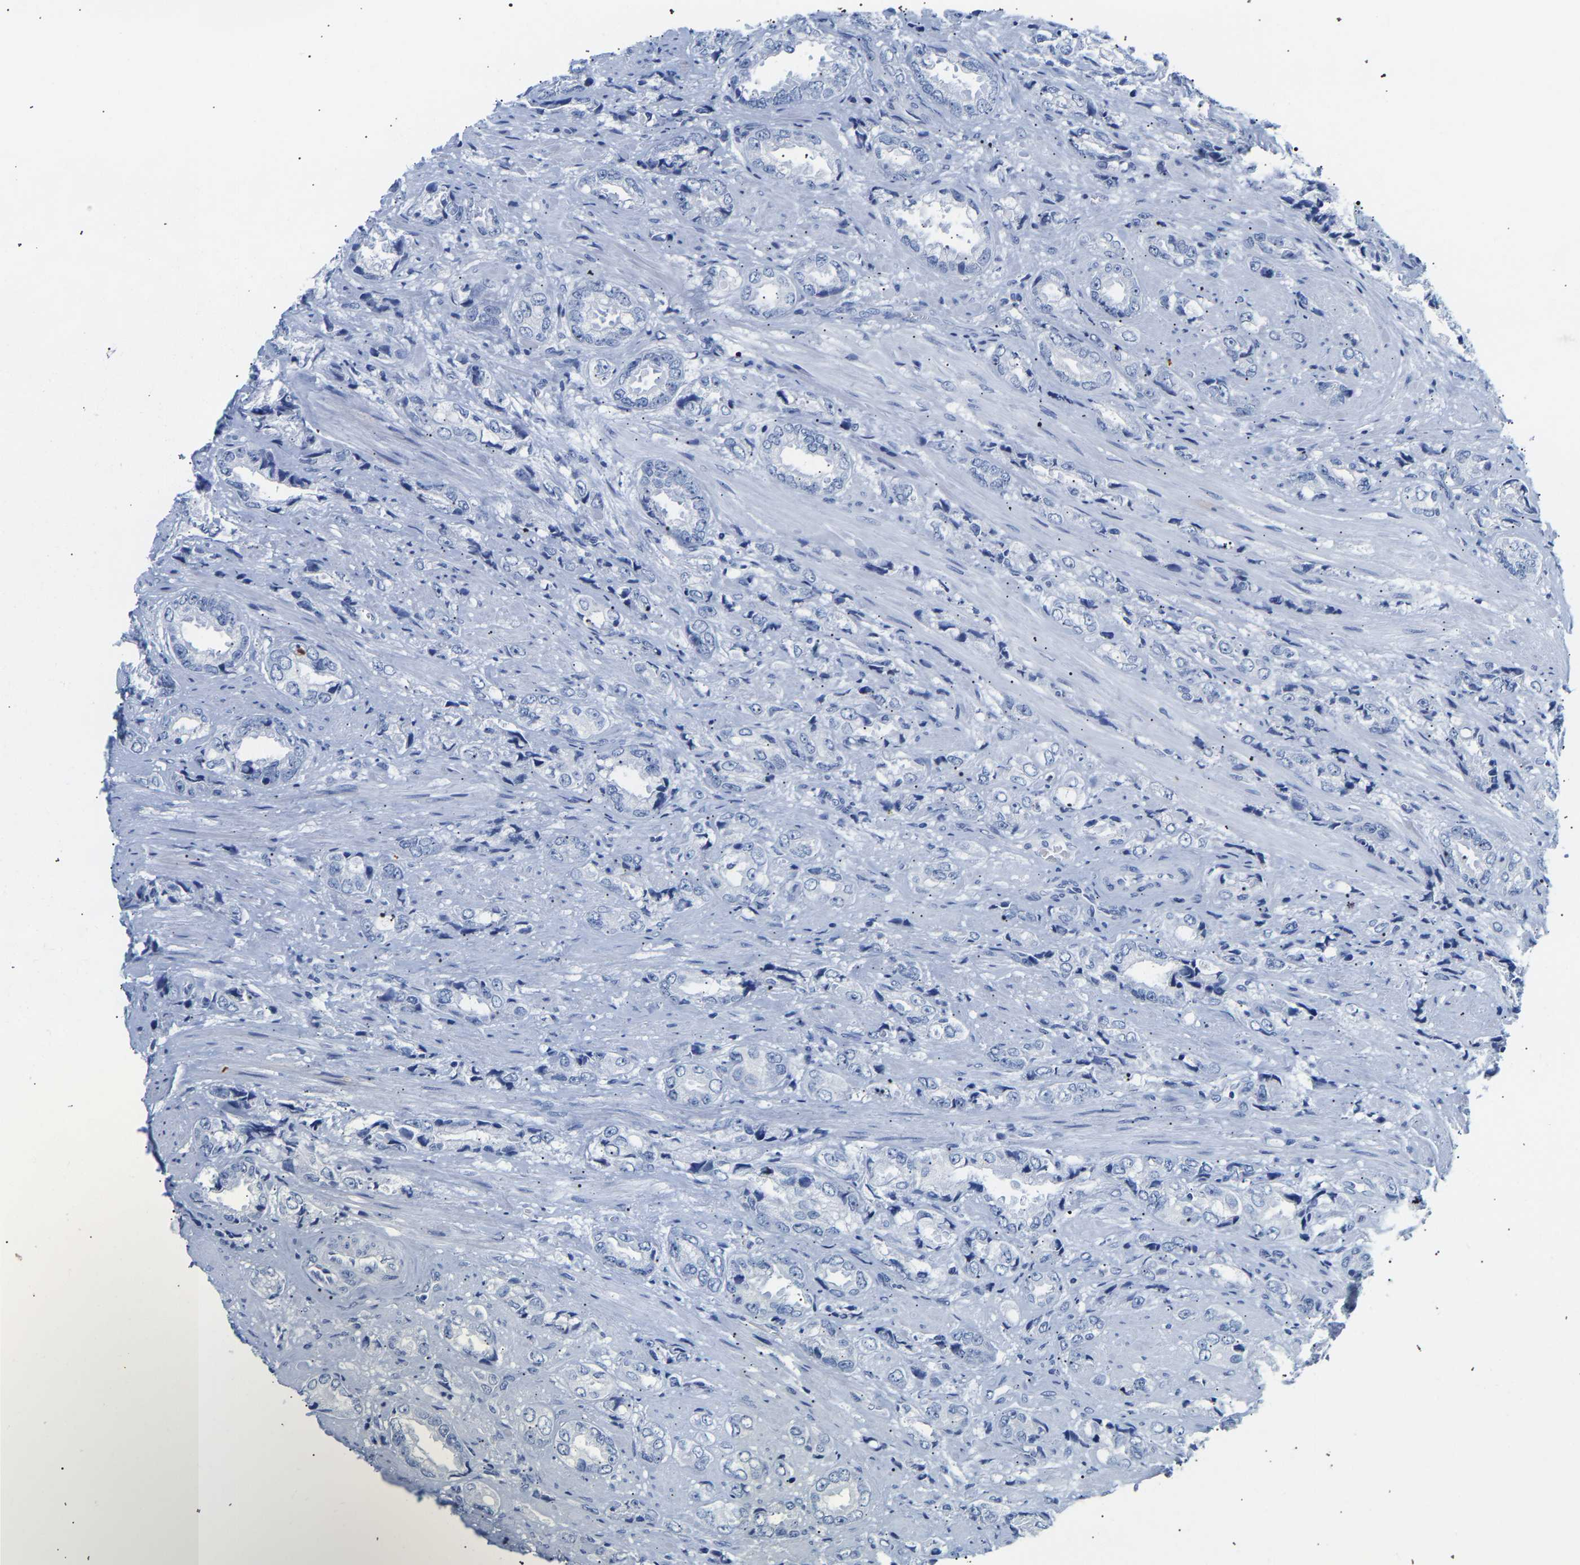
{"staining": {"intensity": "negative", "quantity": "none", "location": "none"}, "tissue": "prostate cancer", "cell_type": "Tumor cells", "image_type": "cancer", "snomed": [{"axis": "morphology", "description": "Adenocarcinoma, High grade"}, {"axis": "topography", "description": "Prostate"}], "caption": "This is a histopathology image of IHC staining of adenocarcinoma (high-grade) (prostate), which shows no staining in tumor cells. (Brightfield microscopy of DAB immunohistochemistry at high magnification).", "gene": "SPINK2", "patient": {"sex": "male", "age": 61}}